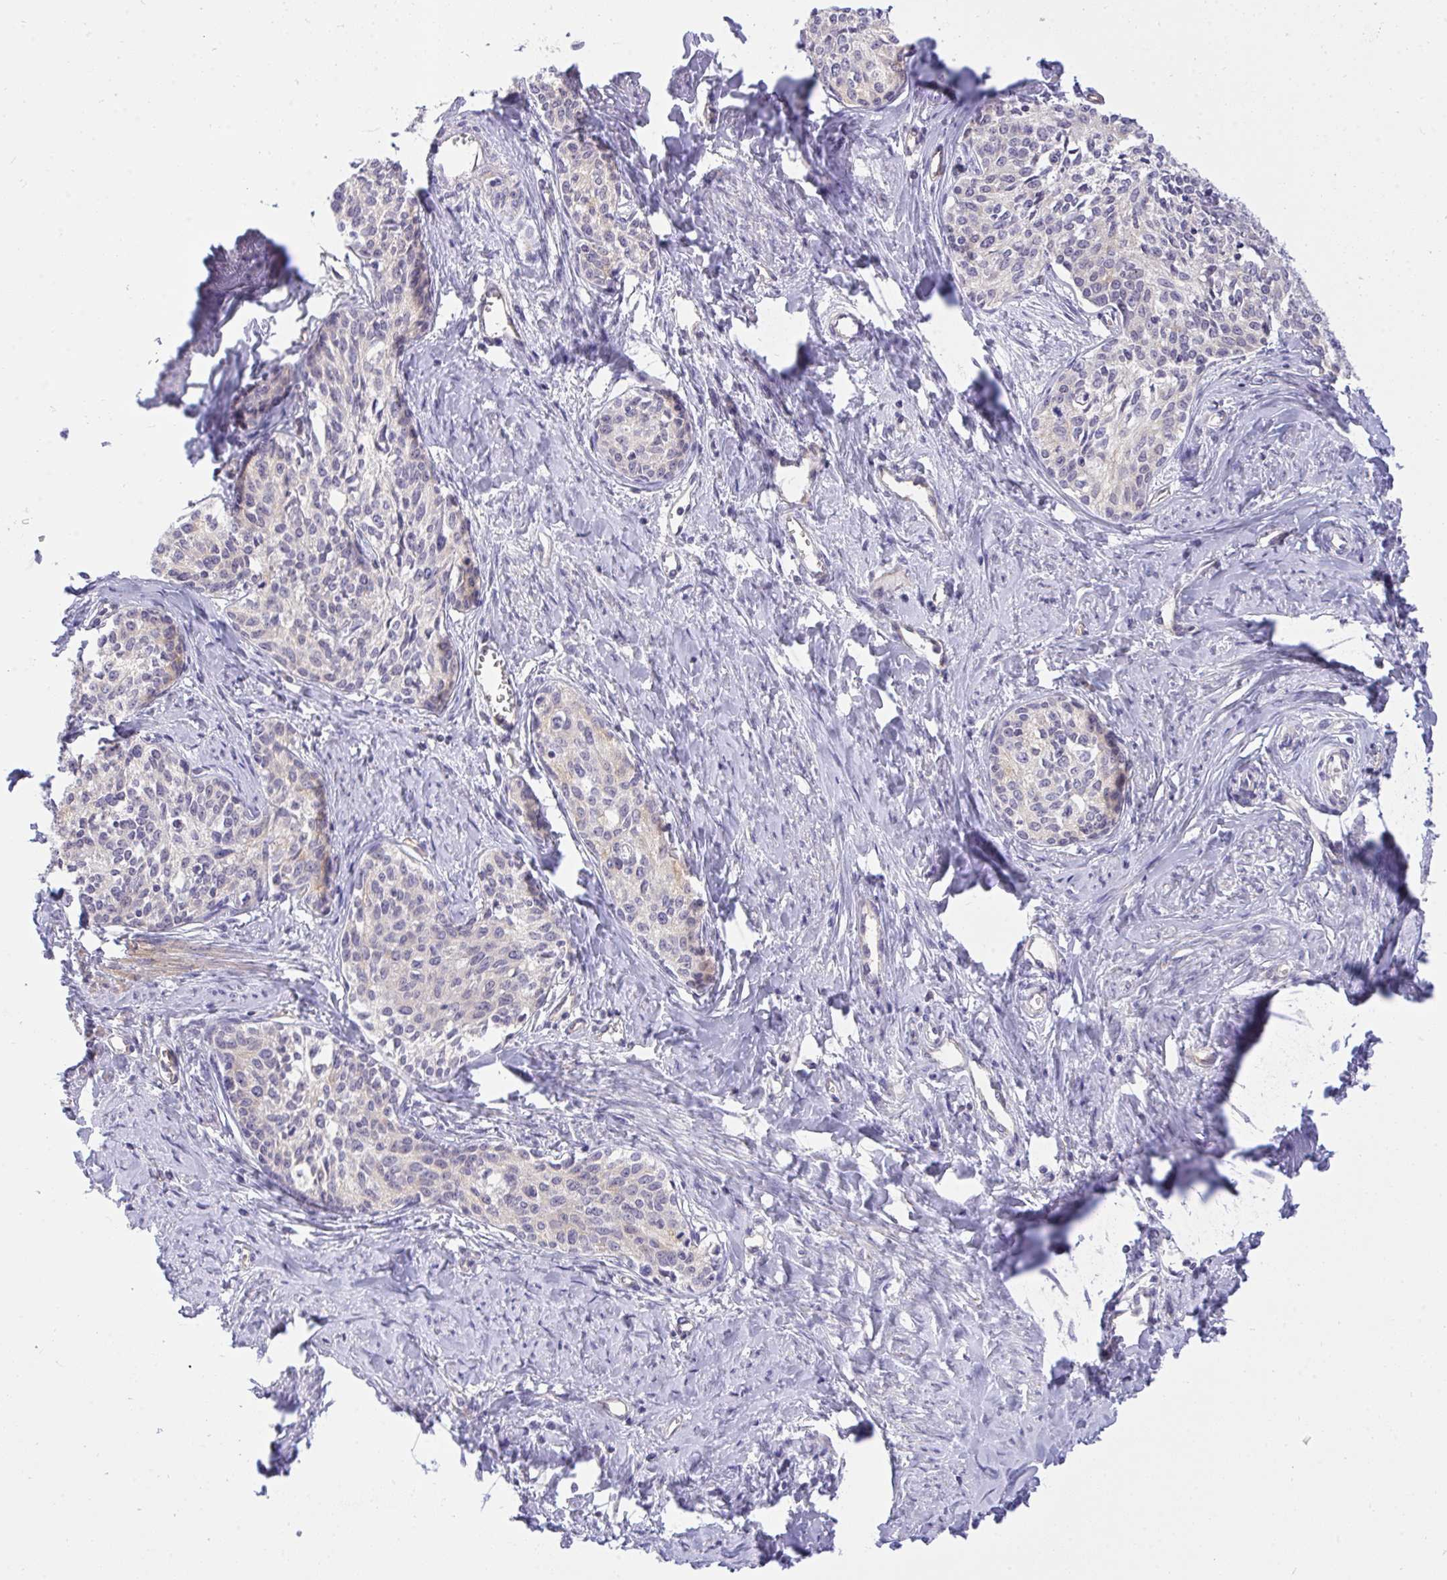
{"staining": {"intensity": "negative", "quantity": "none", "location": "none"}, "tissue": "cervical cancer", "cell_type": "Tumor cells", "image_type": "cancer", "snomed": [{"axis": "morphology", "description": "Squamous cell carcinoma, NOS"}, {"axis": "morphology", "description": "Adenocarcinoma, NOS"}, {"axis": "topography", "description": "Cervix"}], "caption": "Immunohistochemistry photomicrograph of neoplastic tissue: human cervical cancer (adenocarcinoma) stained with DAB (3,3'-diaminobenzidine) demonstrates no significant protein expression in tumor cells.", "gene": "C19orf54", "patient": {"sex": "female", "age": 52}}